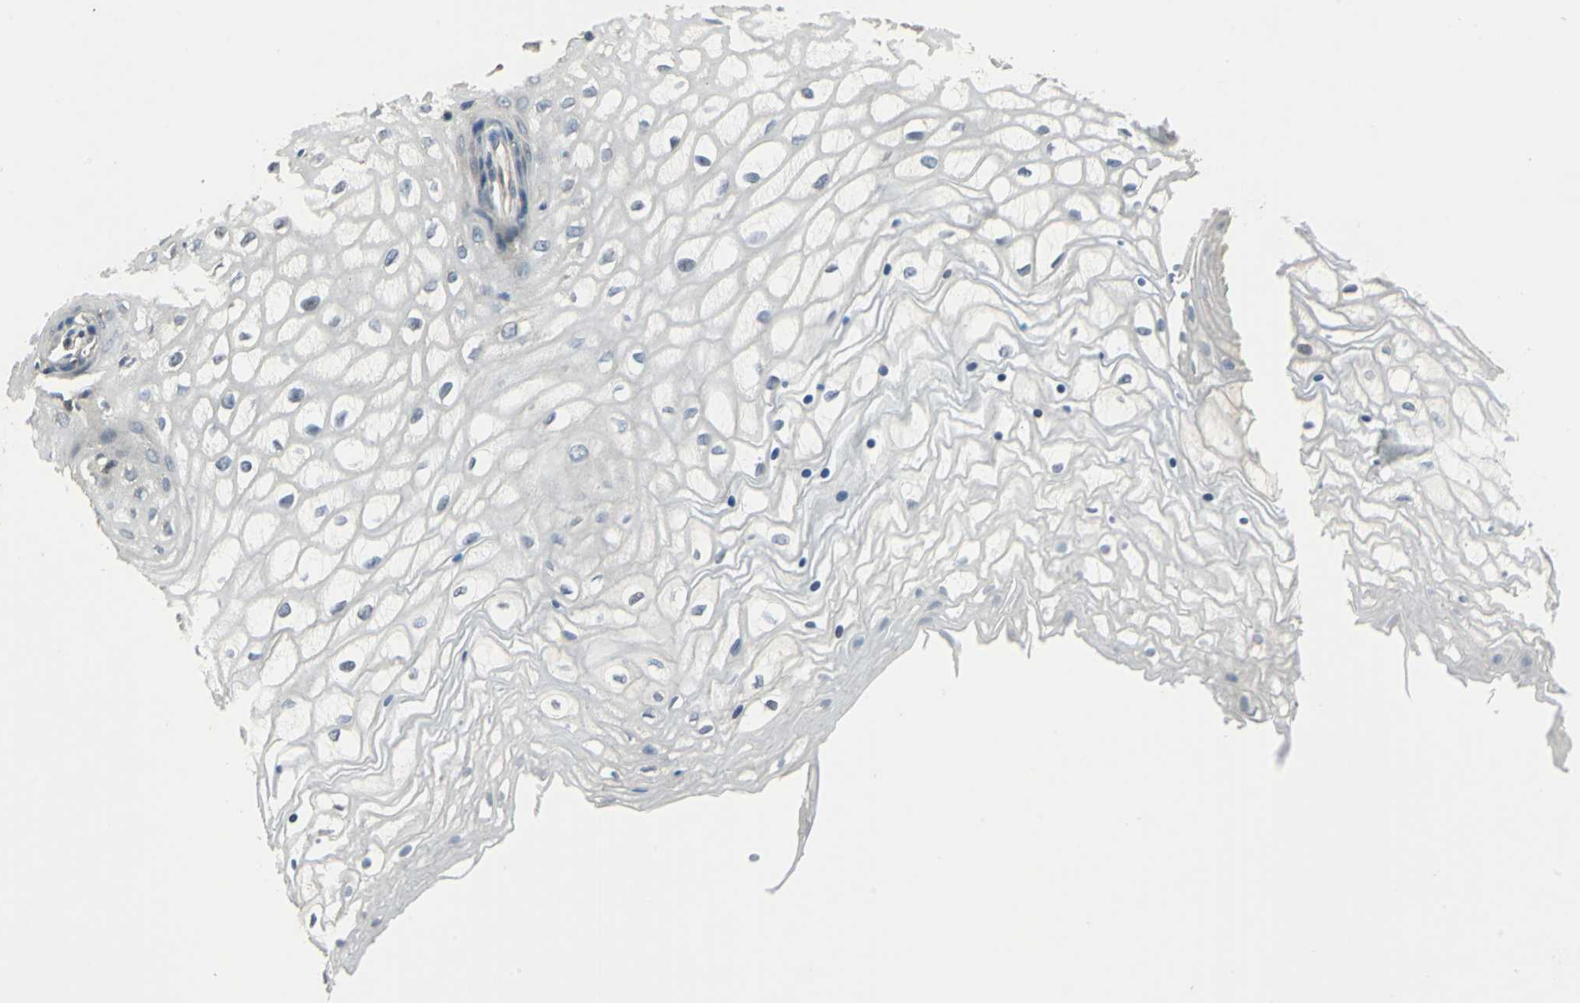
{"staining": {"intensity": "negative", "quantity": "none", "location": "none"}, "tissue": "vagina", "cell_type": "Squamous epithelial cells", "image_type": "normal", "snomed": [{"axis": "morphology", "description": "Normal tissue, NOS"}, {"axis": "topography", "description": "Vagina"}], "caption": "The histopathology image displays no significant positivity in squamous epithelial cells of vagina. Brightfield microscopy of immunohistochemistry stained with DAB (brown) and hematoxylin (blue), captured at high magnification.", "gene": "RAPGEF1", "patient": {"sex": "female", "age": 34}}